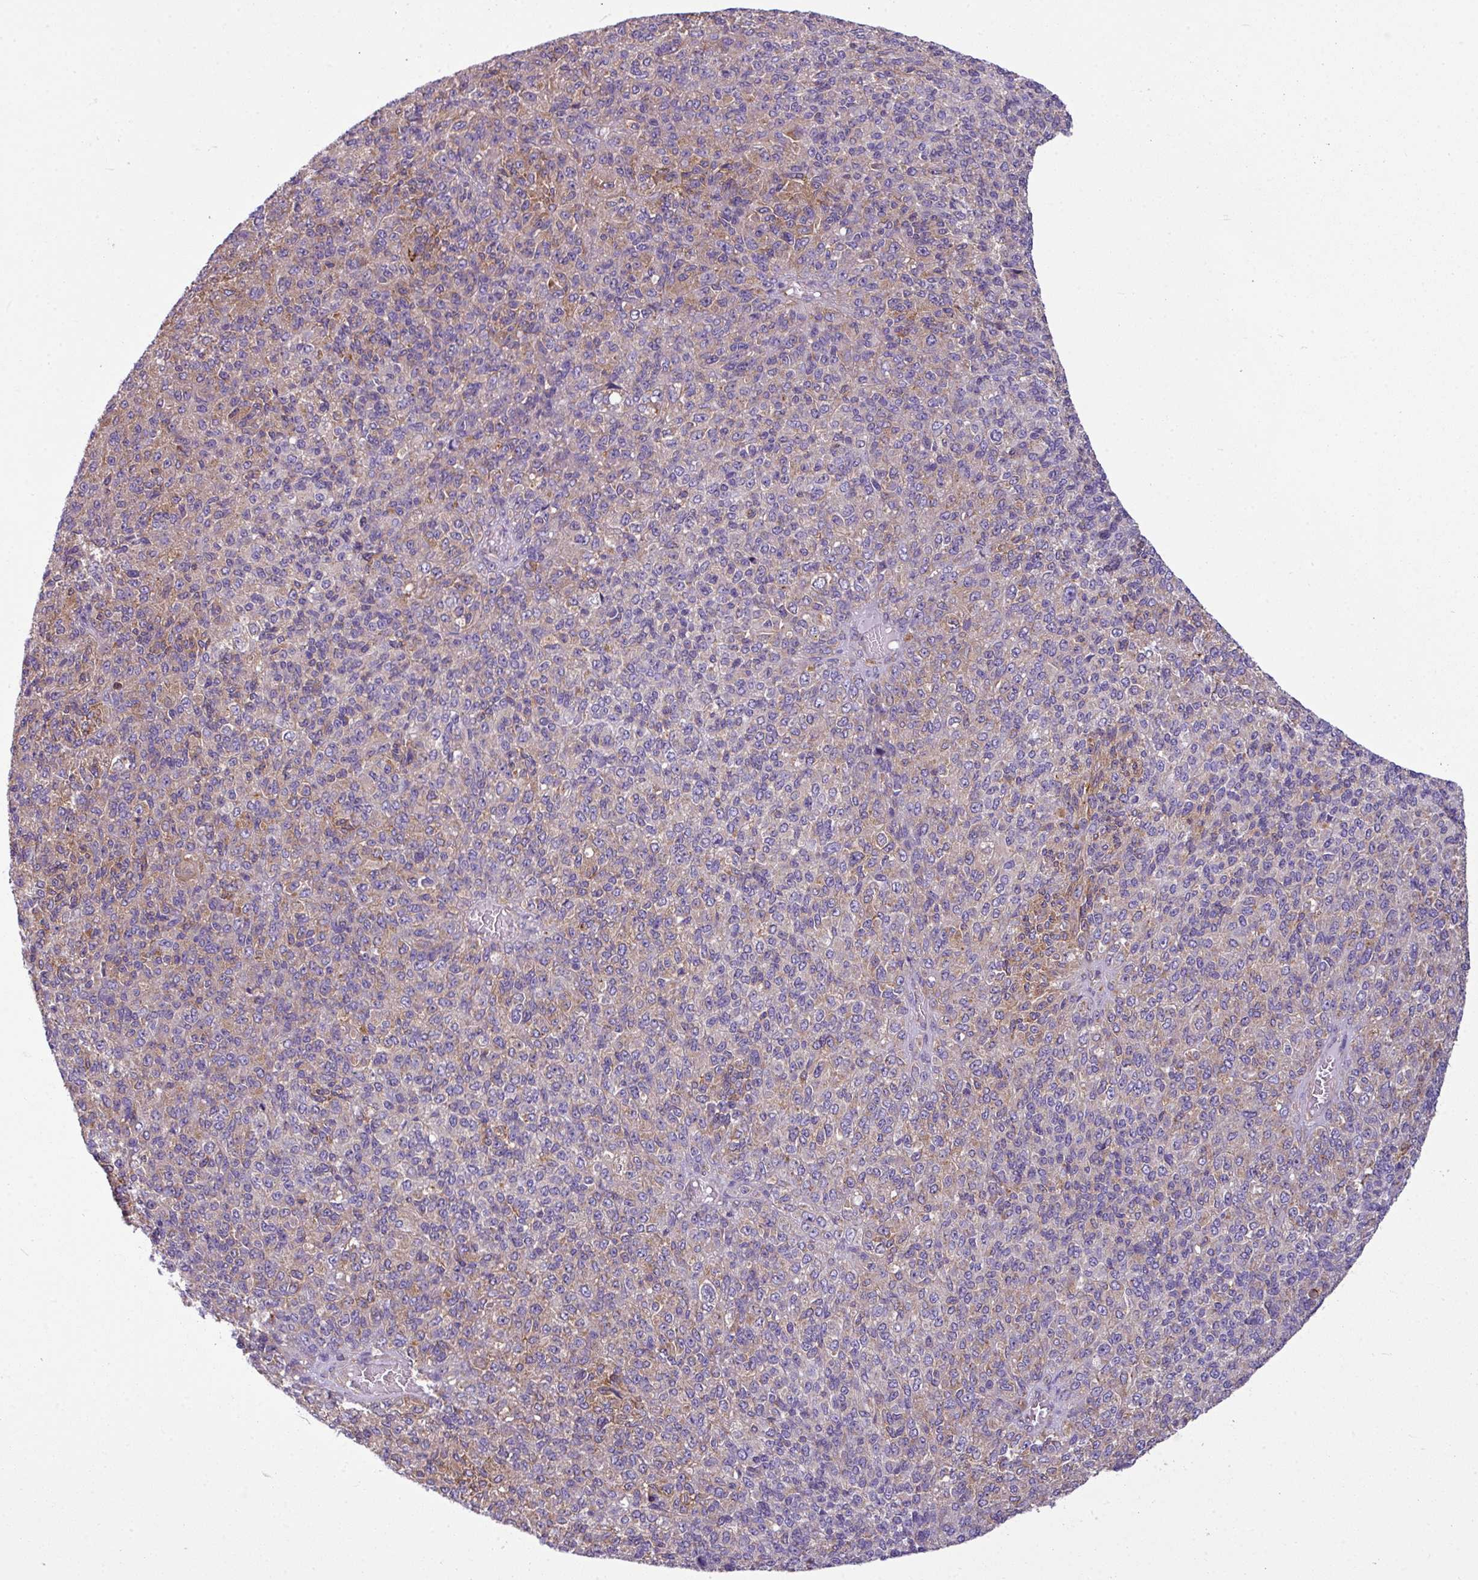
{"staining": {"intensity": "weak", "quantity": "<25%", "location": "cytoplasmic/membranous"}, "tissue": "melanoma", "cell_type": "Tumor cells", "image_type": "cancer", "snomed": [{"axis": "morphology", "description": "Malignant melanoma, Metastatic site"}, {"axis": "topography", "description": "Brain"}], "caption": "An image of melanoma stained for a protein shows no brown staining in tumor cells.", "gene": "XNDC1N", "patient": {"sex": "female", "age": 56}}